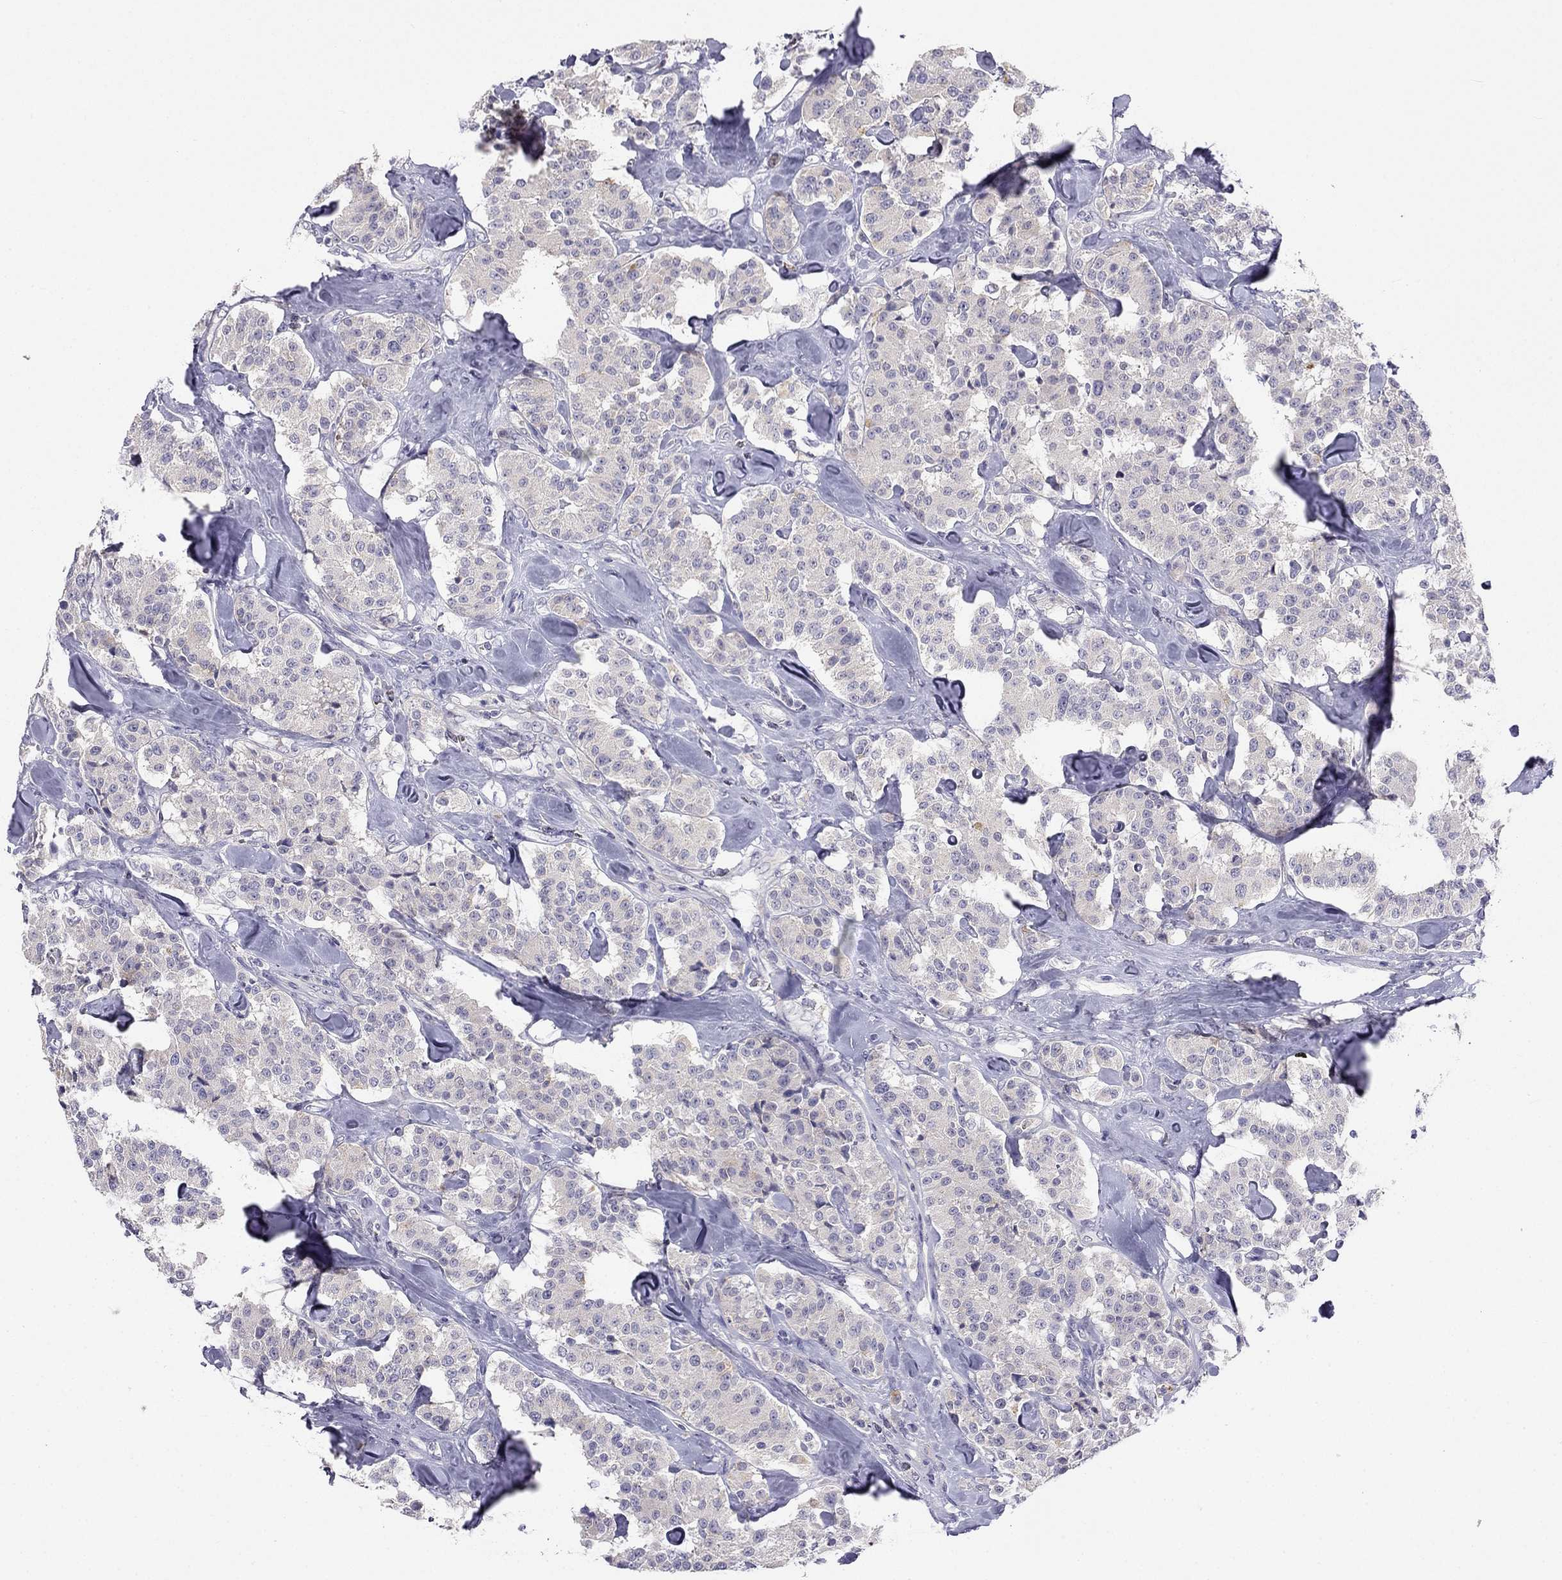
{"staining": {"intensity": "negative", "quantity": "none", "location": "none"}, "tissue": "carcinoid", "cell_type": "Tumor cells", "image_type": "cancer", "snomed": [{"axis": "morphology", "description": "Carcinoid, malignant, NOS"}, {"axis": "topography", "description": "Pancreas"}], "caption": "The micrograph displays no significant expression in tumor cells of carcinoid.", "gene": "C16orf89", "patient": {"sex": "male", "age": 41}}